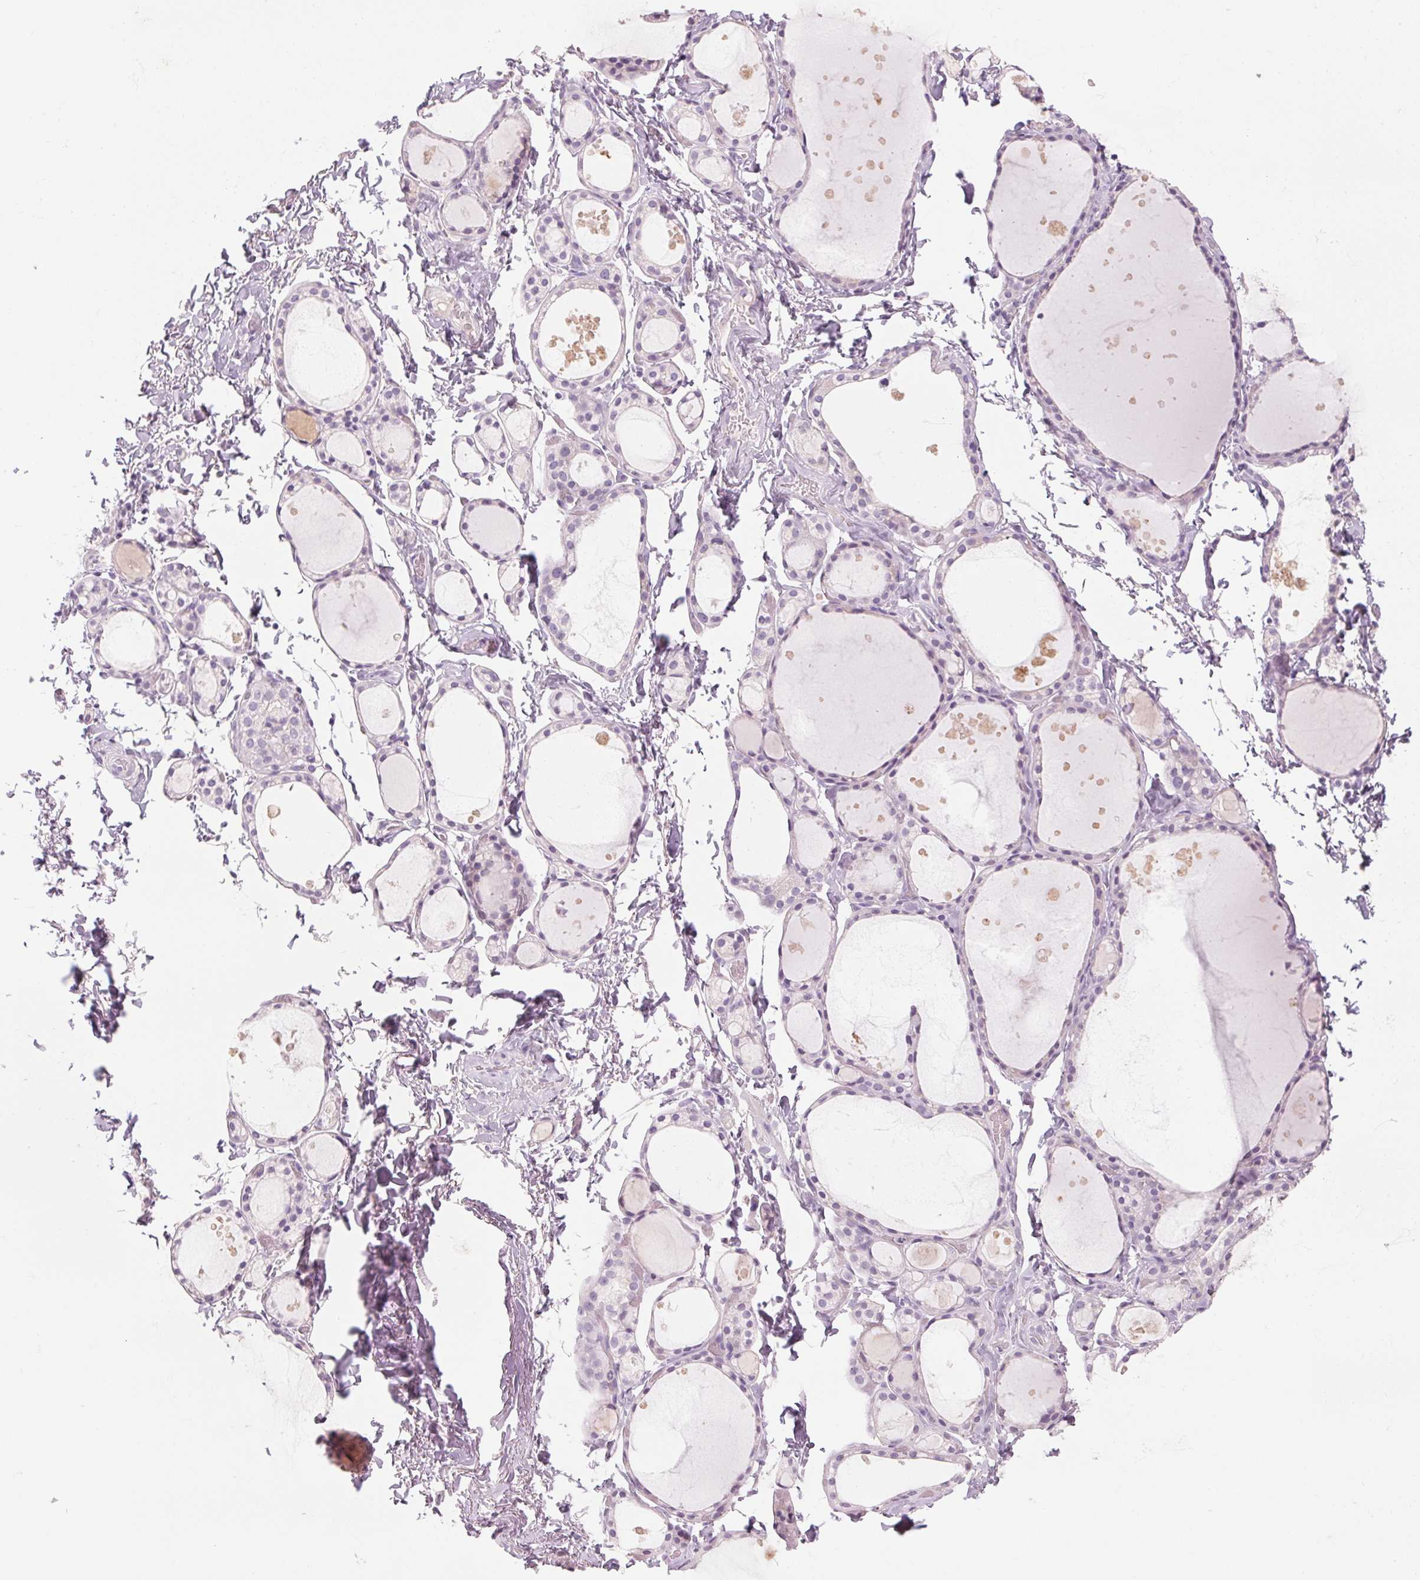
{"staining": {"intensity": "negative", "quantity": "none", "location": "none"}, "tissue": "thyroid gland", "cell_type": "Glandular cells", "image_type": "normal", "snomed": [{"axis": "morphology", "description": "Normal tissue, NOS"}, {"axis": "topography", "description": "Thyroid gland"}], "caption": "Image shows no significant protein positivity in glandular cells of unremarkable thyroid gland. (Stains: DAB immunohistochemistry (IHC) with hematoxylin counter stain, Microscopy: brightfield microscopy at high magnification).", "gene": "RPTN", "patient": {"sex": "male", "age": 68}}